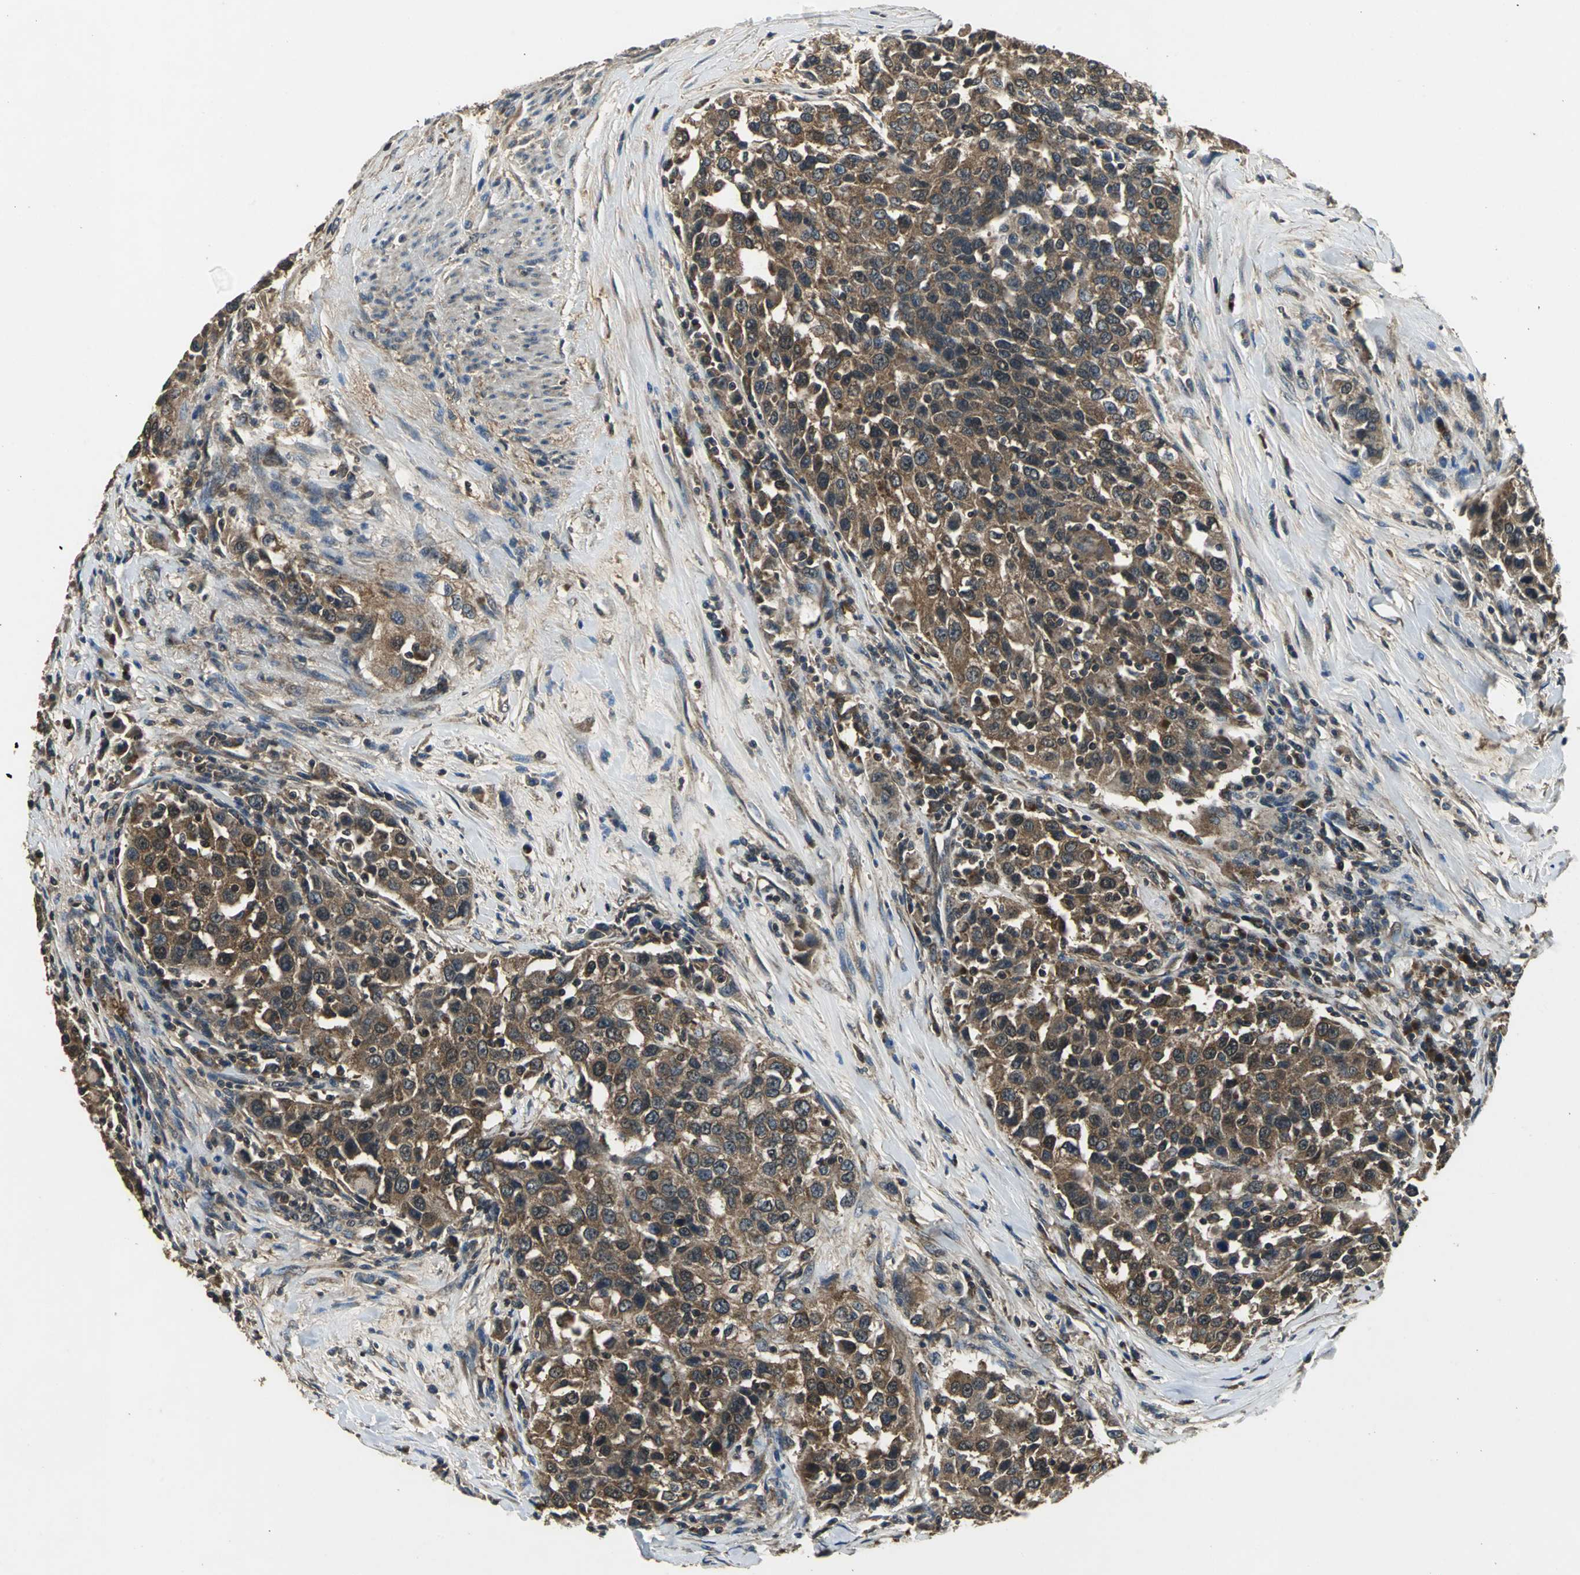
{"staining": {"intensity": "moderate", "quantity": ">75%", "location": "cytoplasmic/membranous"}, "tissue": "urothelial cancer", "cell_type": "Tumor cells", "image_type": "cancer", "snomed": [{"axis": "morphology", "description": "Urothelial carcinoma, High grade"}, {"axis": "topography", "description": "Urinary bladder"}], "caption": "Immunohistochemistry staining of urothelial carcinoma (high-grade), which displays medium levels of moderate cytoplasmic/membranous positivity in about >75% of tumor cells indicating moderate cytoplasmic/membranous protein expression. The staining was performed using DAB (brown) for protein detection and nuclei were counterstained in hematoxylin (blue).", "gene": "IRF3", "patient": {"sex": "female", "age": 80}}